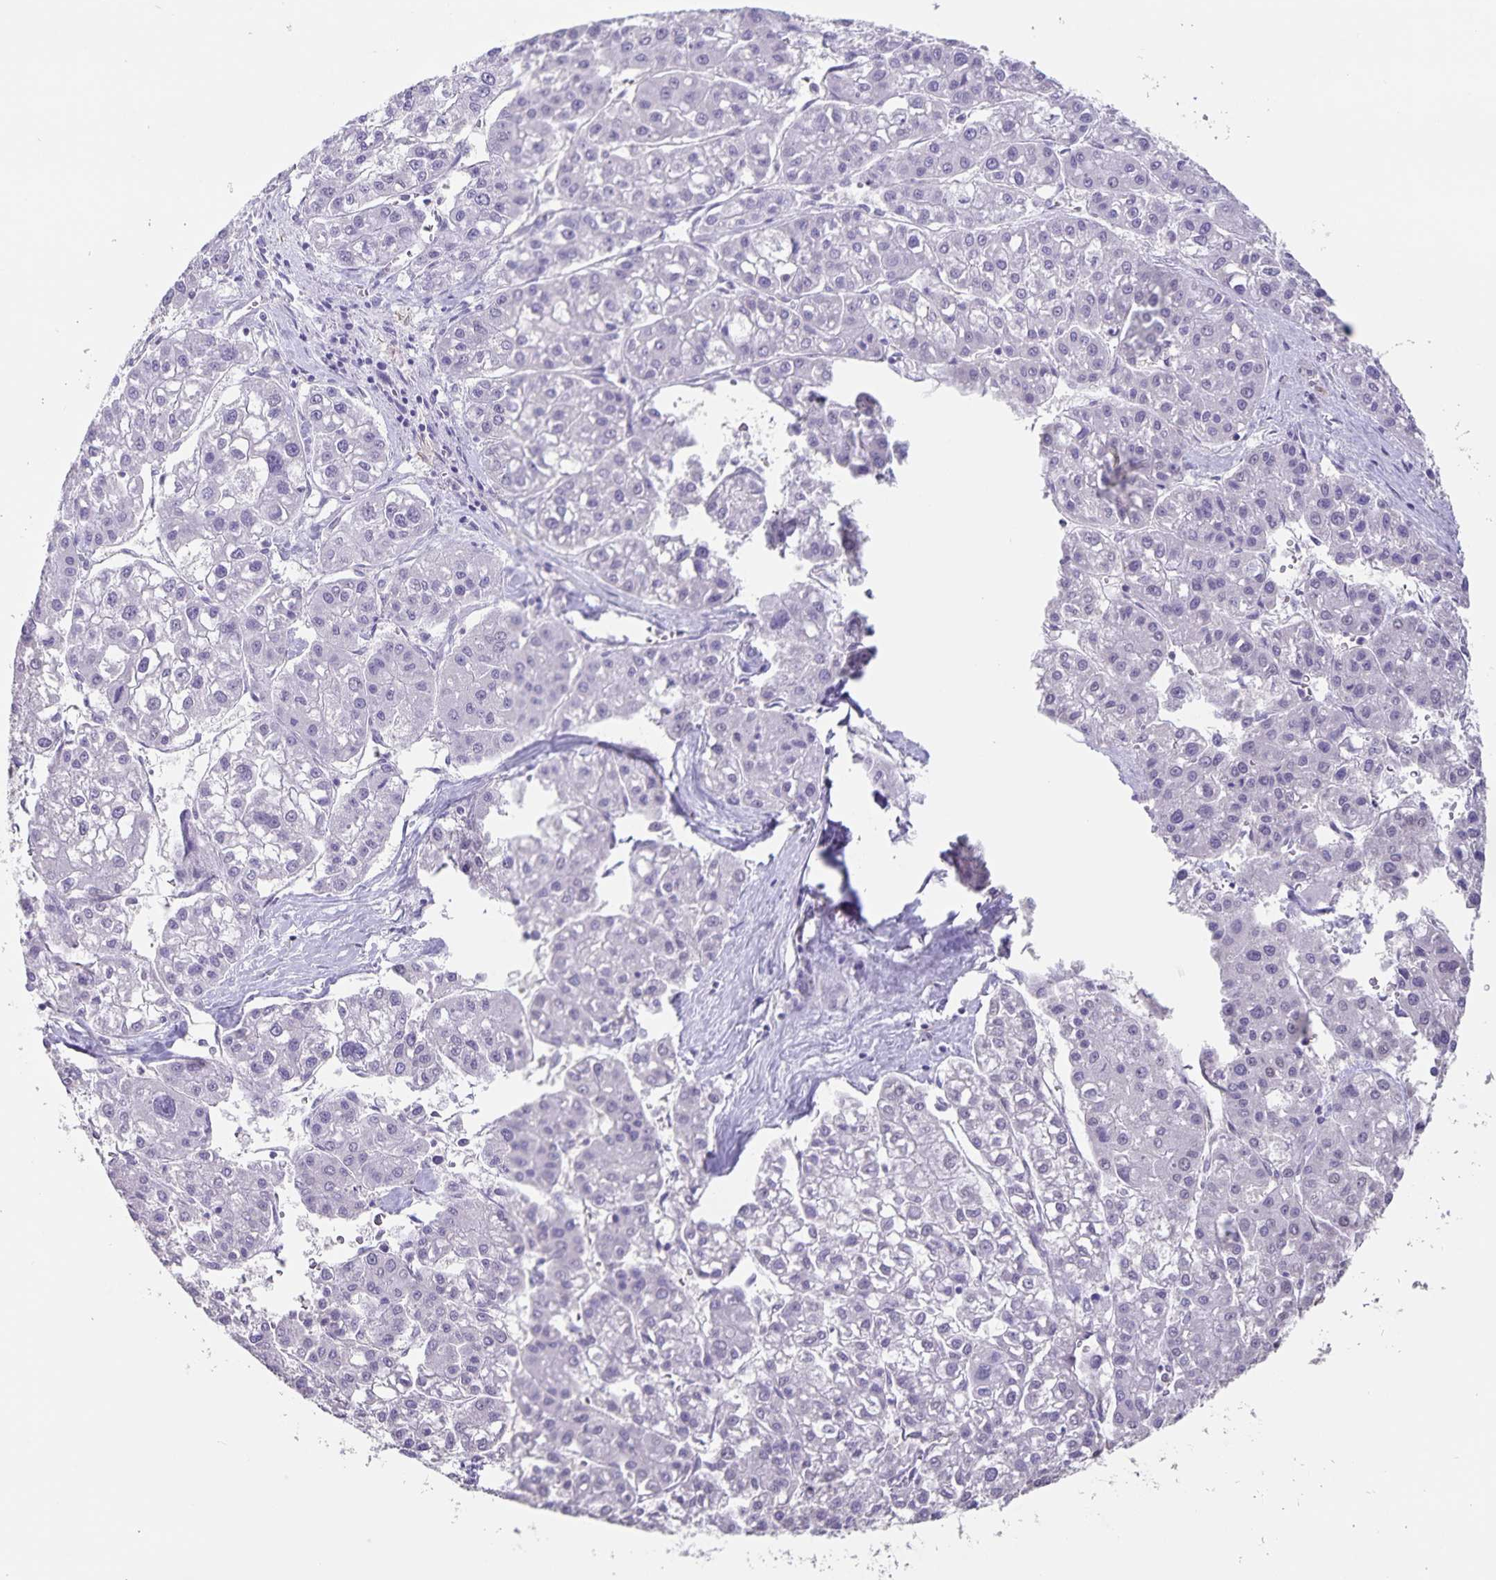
{"staining": {"intensity": "negative", "quantity": "none", "location": "none"}, "tissue": "liver cancer", "cell_type": "Tumor cells", "image_type": "cancer", "snomed": [{"axis": "morphology", "description": "Carcinoma, Hepatocellular, NOS"}, {"axis": "topography", "description": "Liver"}], "caption": "This is an IHC histopathology image of liver hepatocellular carcinoma. There is no staining in tumor cells.", "gene": "SYNM", "patient": {"sex": "male", "age": 73}}